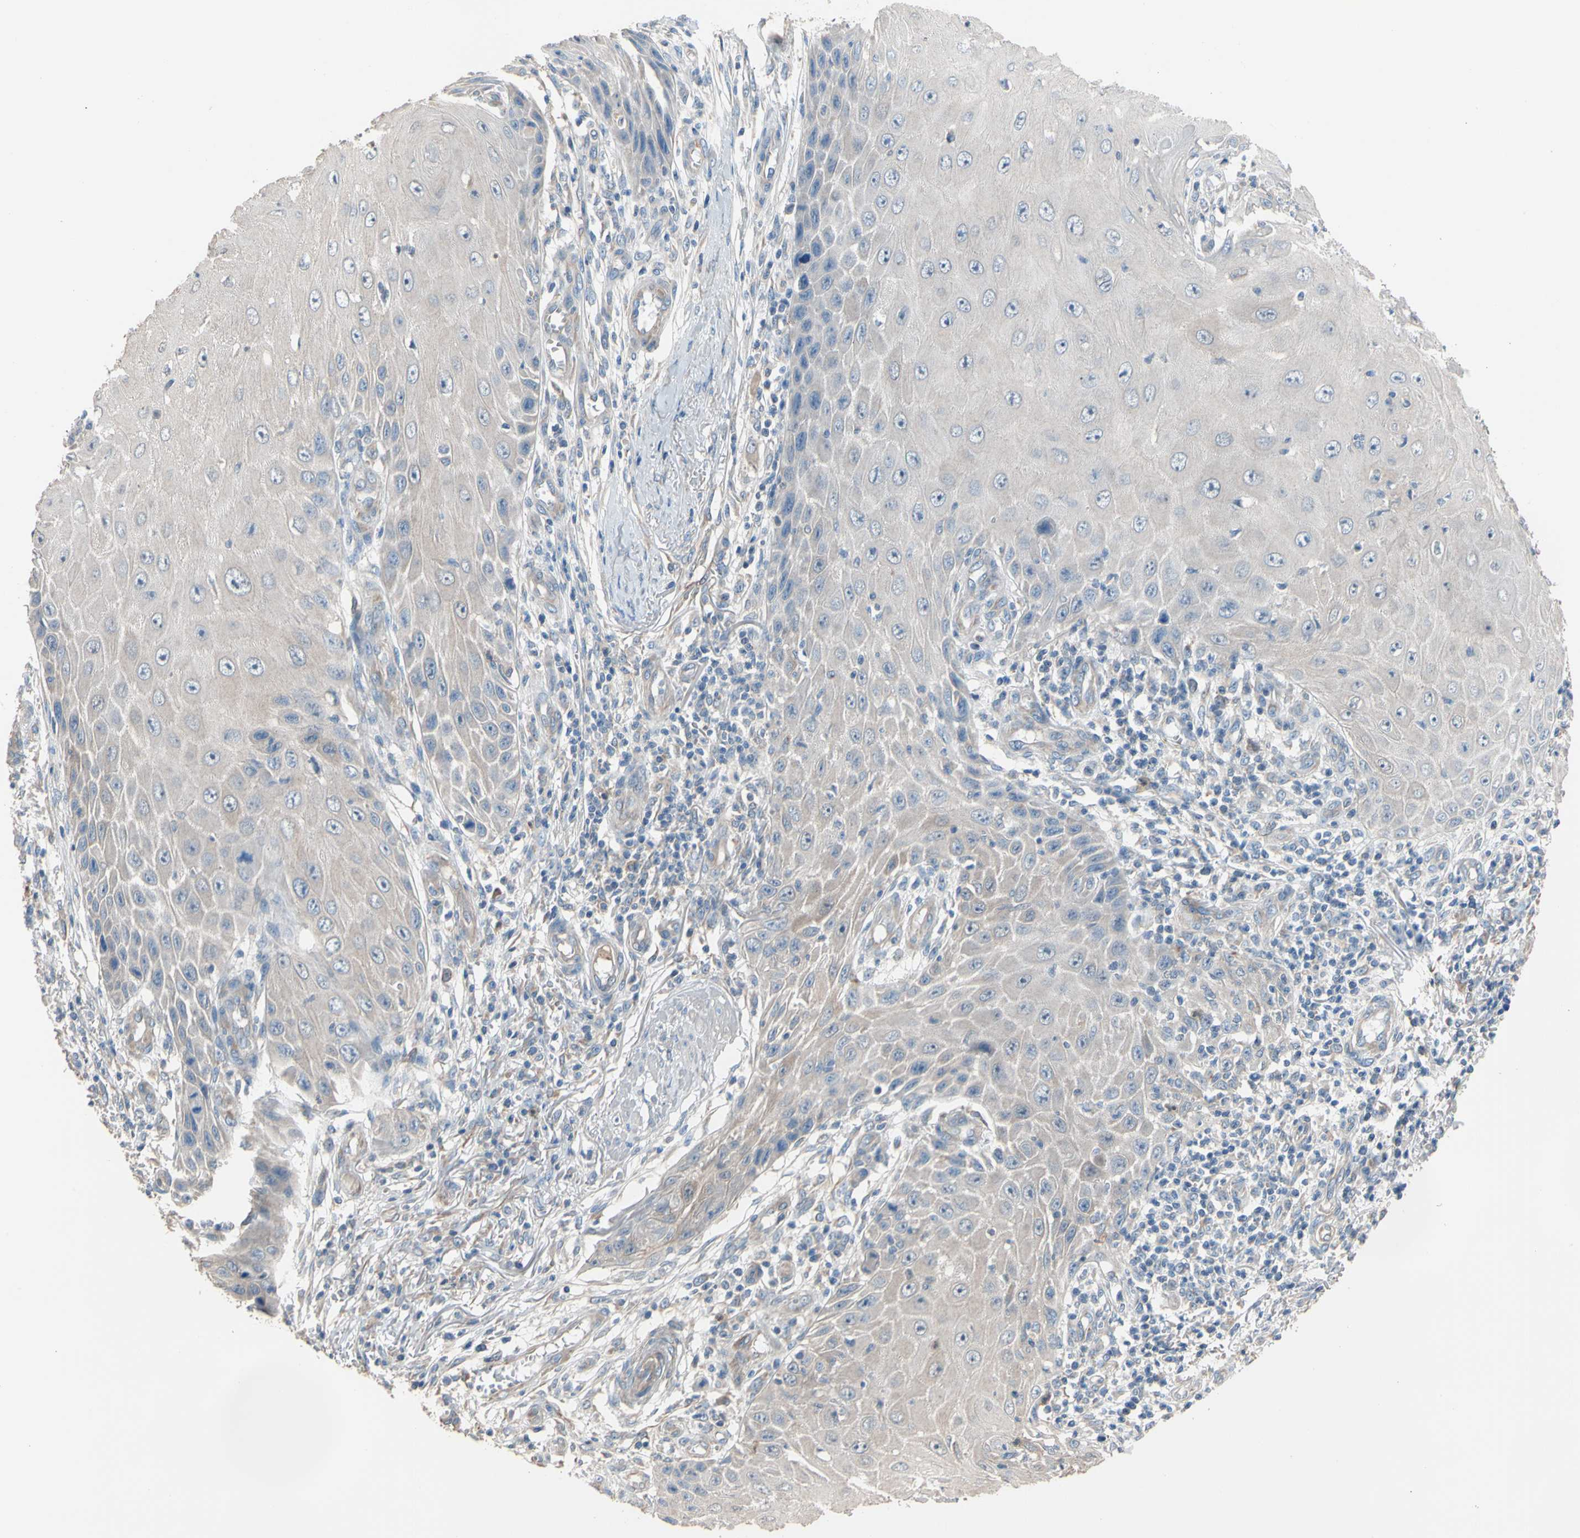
{"staining": {"intensity": "negative", "quantity": "none", "location": "none"}, "tissue": "skin cancer", "cell_type": "Tumor cells", "image_type": "cancer", "snomed": [{"axis": "morphology", "description": "Squamous cell carcinoma, NOS"}, {"axis": "topography", "description": "Skin"}], "caption": "Immunohistochemistry micrograph of neoplastic tissue: skin cancer stained with DAB (3,3'-diaminobenzidine) demonstrates no significant protein positivity in tumor cells.", "gene": "BBOX1", "patient": {"sex": "female", "age": 73}}